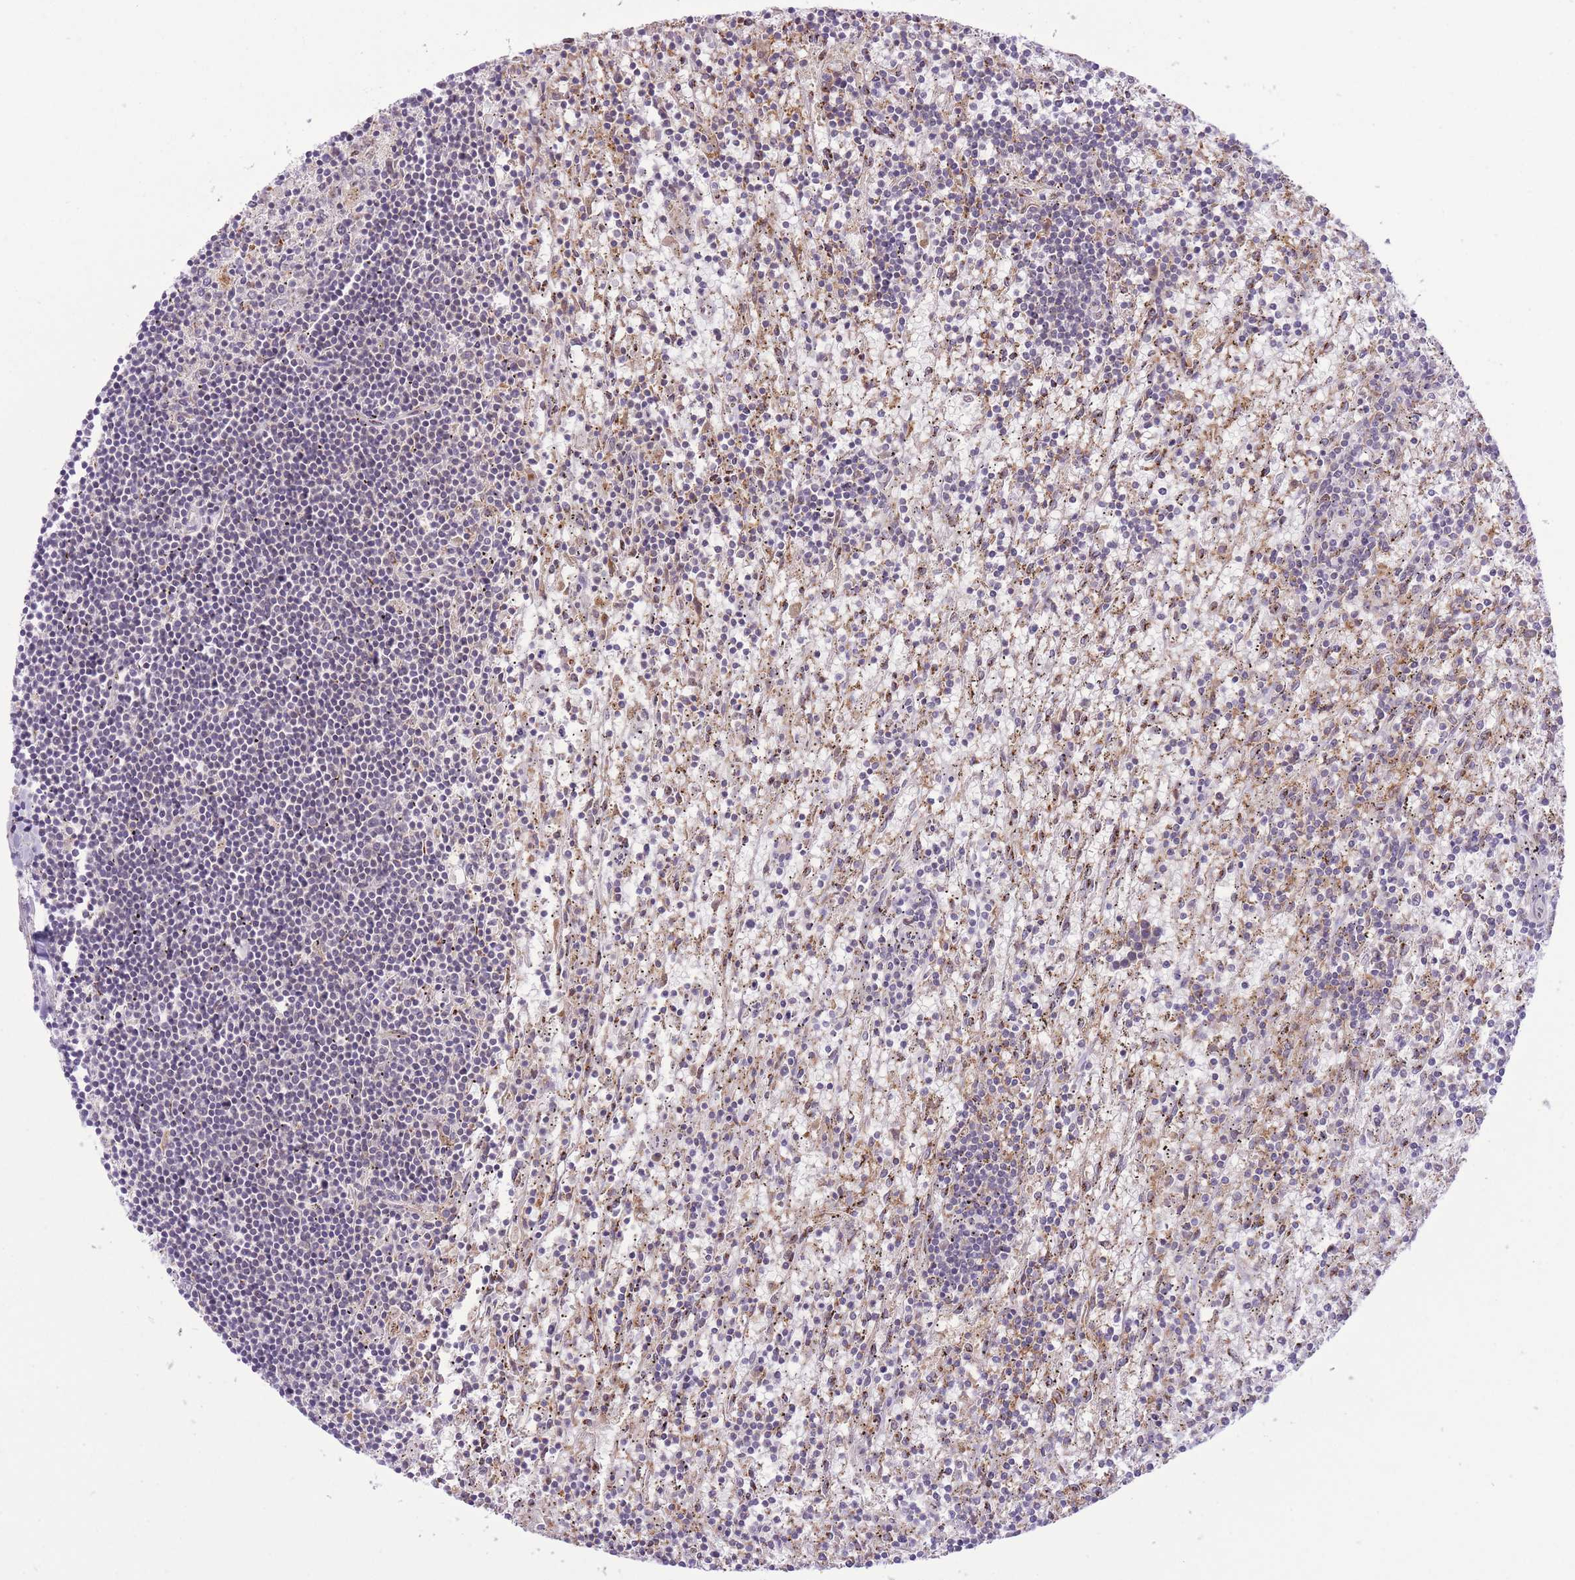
{"staining": {"intensity": "negative", "quantity": "none", "location": "none"}, "tissue": "lymphoma", "cell_type": "Tumor cells", "image_type": "cancer", "snomed": [{"axis": "morphology", "description": "Malignant lymphoma, non-Hodgkin's type, Low grade"}, {"axis": "topography", "description": "Spleen"}], "caption": "DAB (3,3'-diaminobenzidine) immunohistochemical staining of malignant lymphoma, non-Hodgkin's type (low-grade) exhibits no significant expression in tumor cells. (DAB immunohistochemistry visualized using brightfield microscopy, high magnification).", "gene": "ZBED5", "patient": {"sex": "male", "age": 76}}